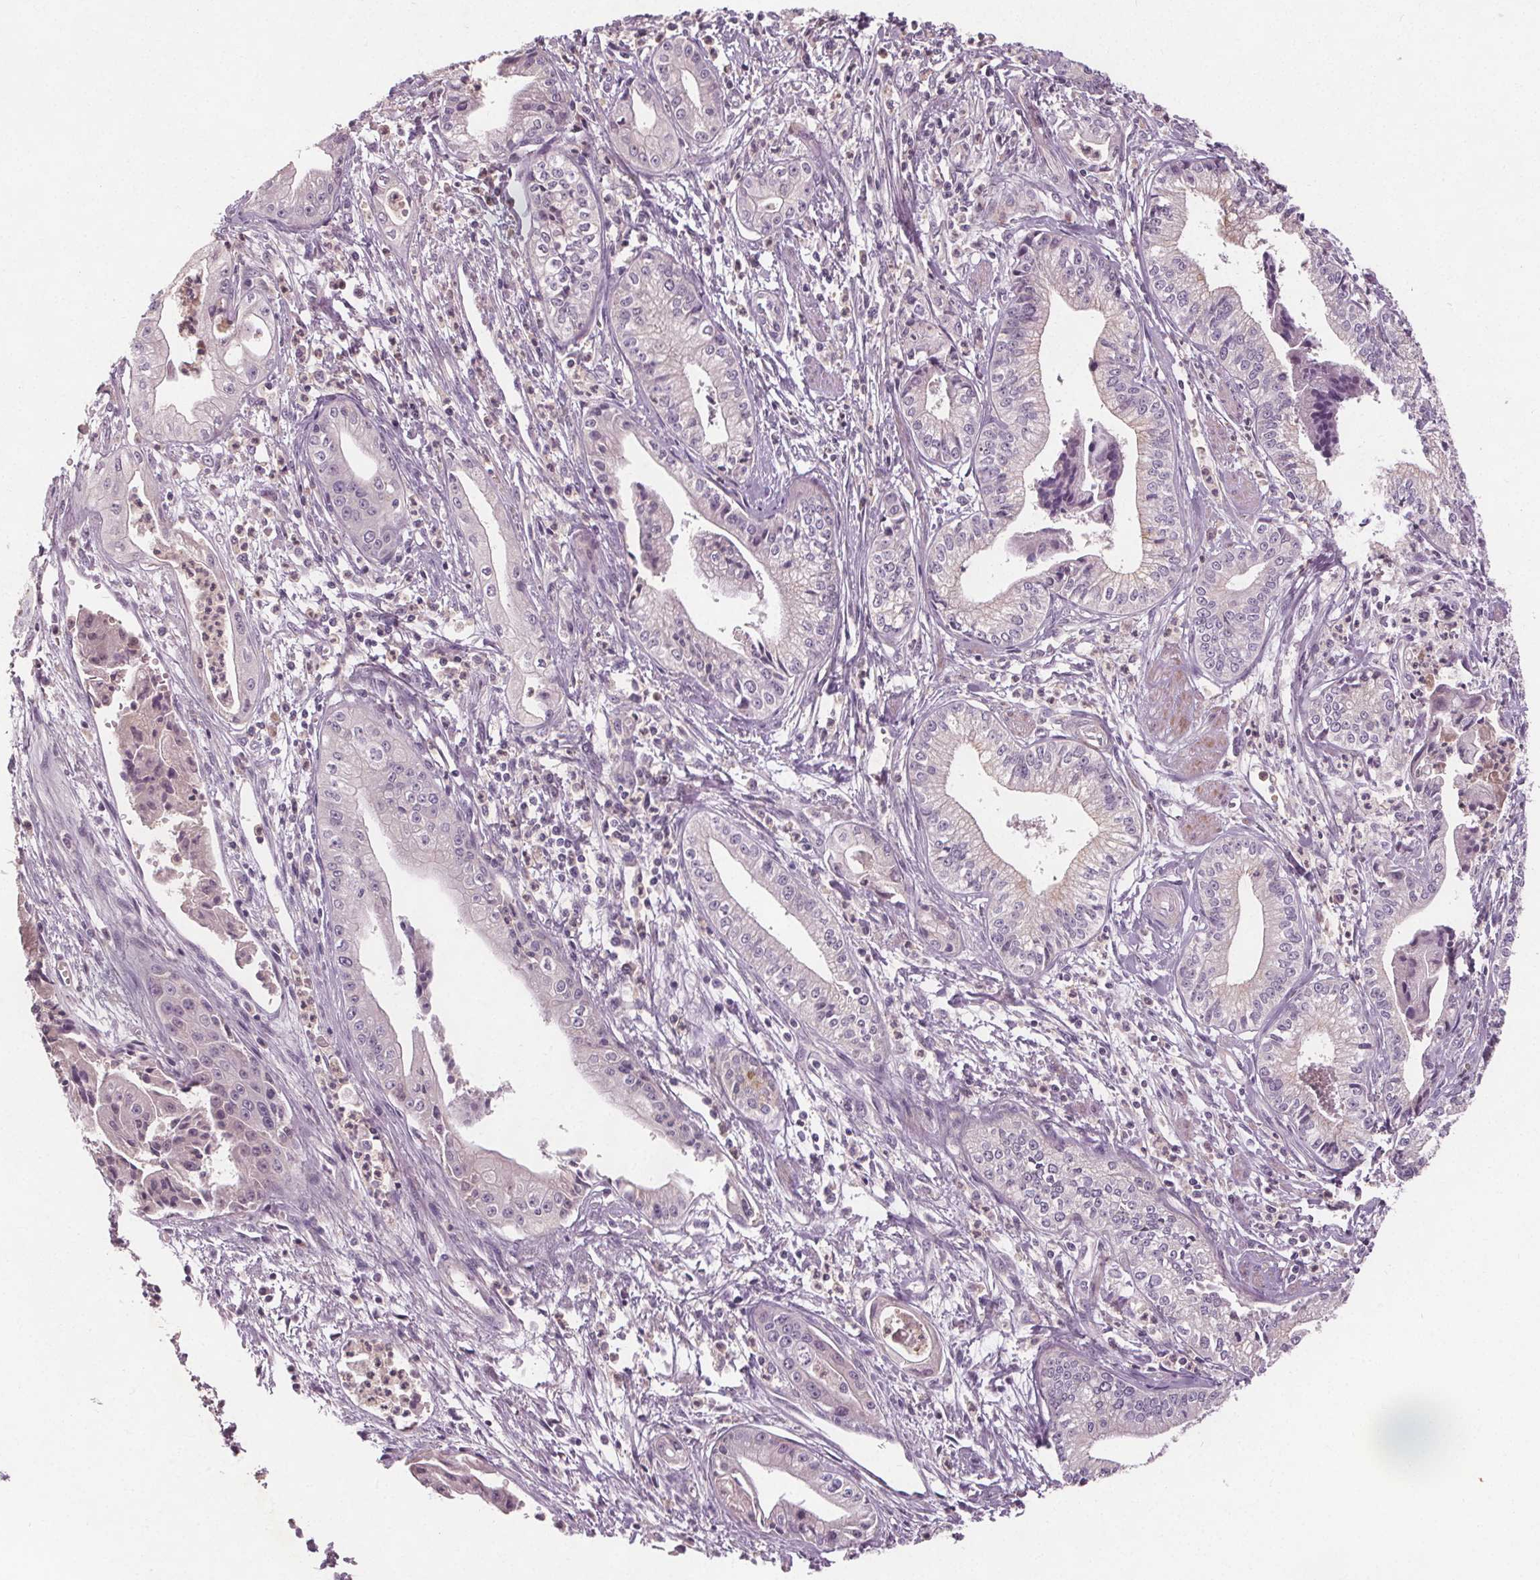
{"staining": {"intensity": "moderate", "quantity": "<25%", "location": "cytoplasmic/membranous"}, "tissue": "pancreatic cancer", "cell_type": "Tumor cells", "image_type": "cancer", "snomed": [{"axis": "morphology", "description": "Adenocarcinoma, NOS"}, {"axis": "topography", "description": "Pancreas"}], "caption": "Tumor cells exhibit moderate cytoplasmic/membranous positivity in approximately <25% of cells in pancreatic adenocarcinoma. (IHC, brightfield microscopy, high magnification).", "gene": "PDGFD", "patient": {"sex": "female", "age": 65}}